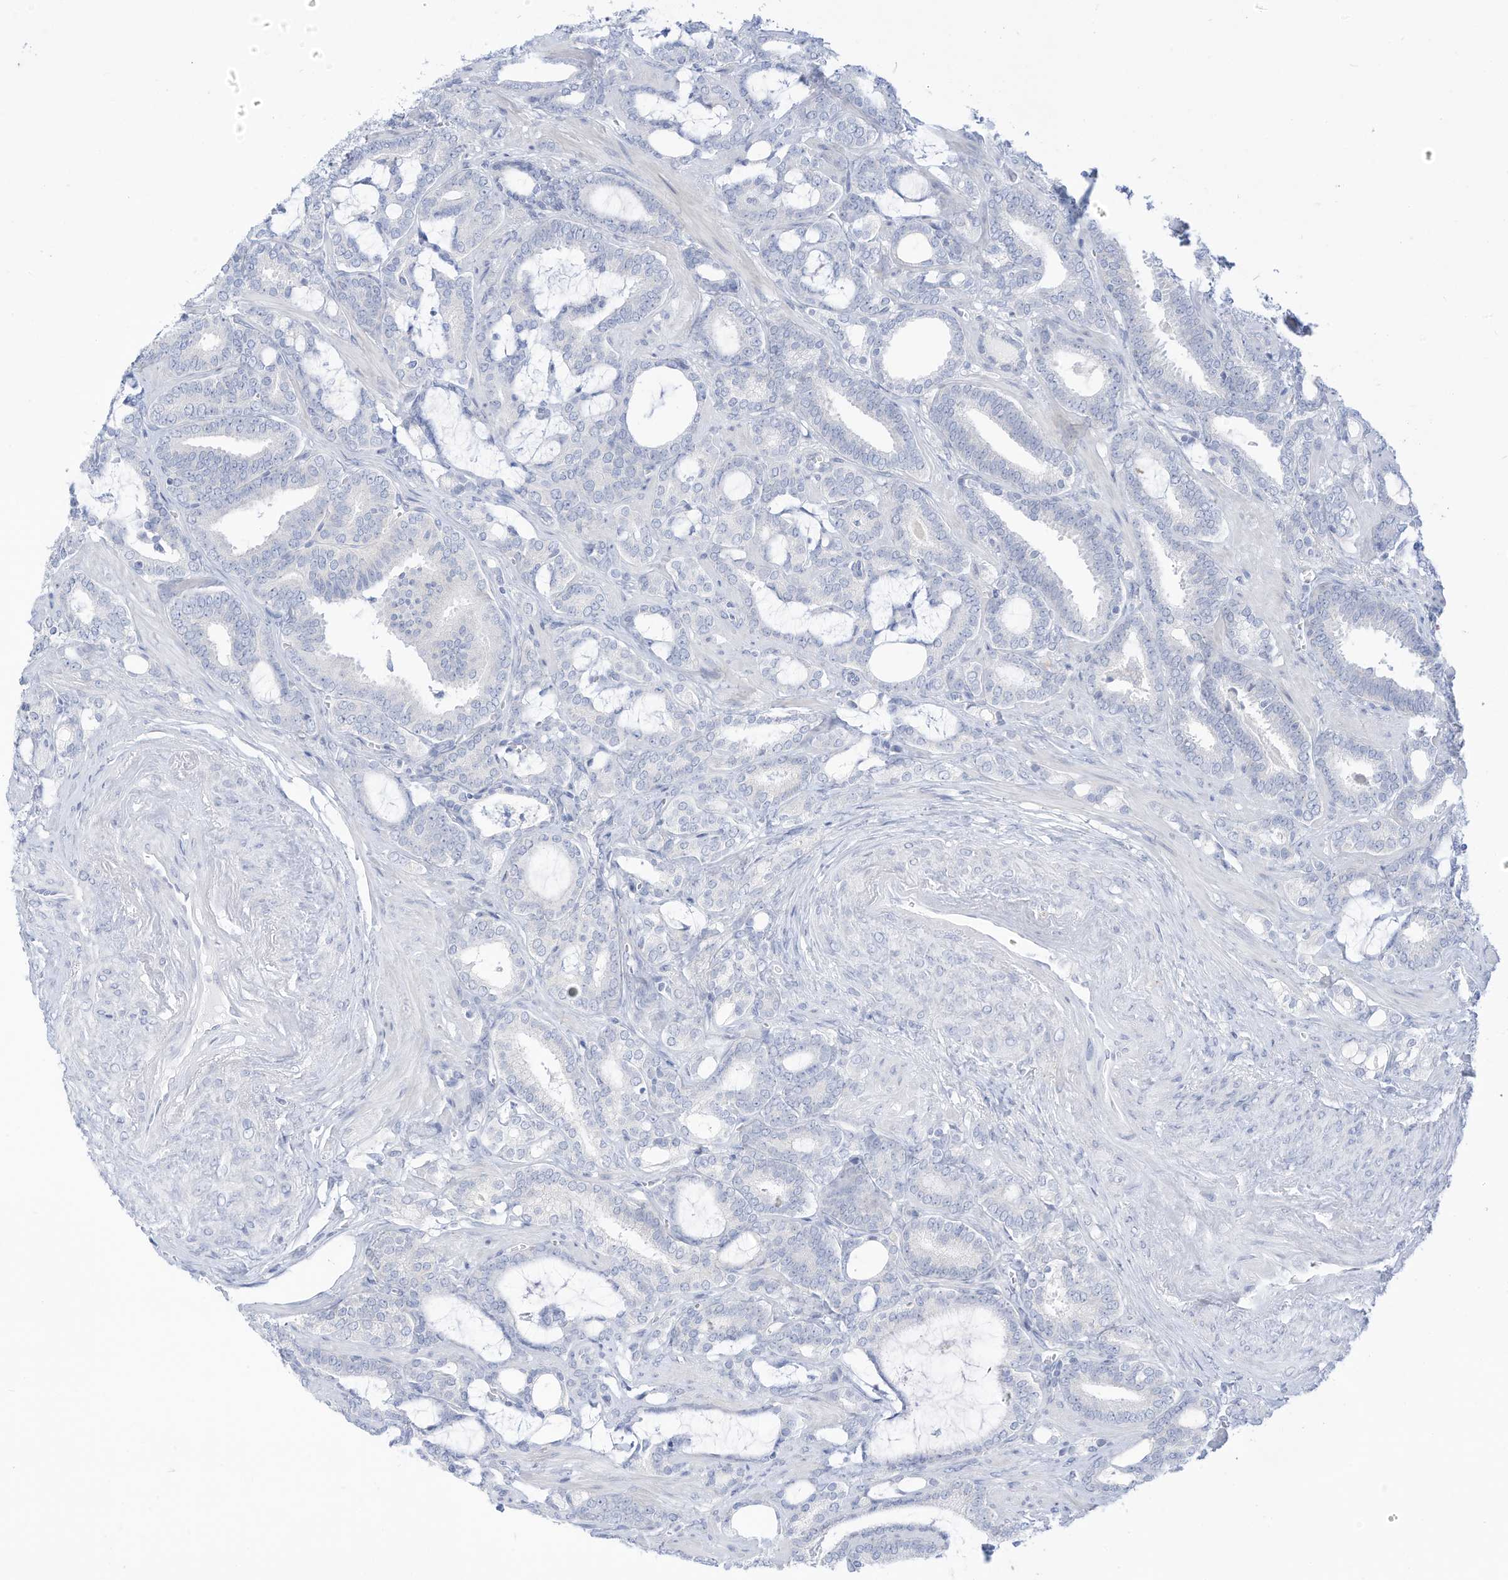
{"staining": {"intensity": "negative", "quantity": "none", "location": "none"}, "tissue": "prostate cancer", "cell_type": "Tumor cells", "image_type": "cancer", "snomed": [{"axis": "morphology", "description": "Adenocarcinoma, High grade"}, {"axis": "topography", "description": "Prostate and seminal vesicle, NOS"}], "caption": "Immunohistochemistry (IHC) image of neoplastic tissue: prostate cancer stained with DAB displays no significant protein staining in tumor cells. Brightfield microscopy of immunohistochemistry stained with DAB (3,3'-diaminobenzidine) (brown) and hematoxylin (blue), captured at high magnification.", "gene": "SPOCD1", "patient": {"sex": "male", "age": 67}}